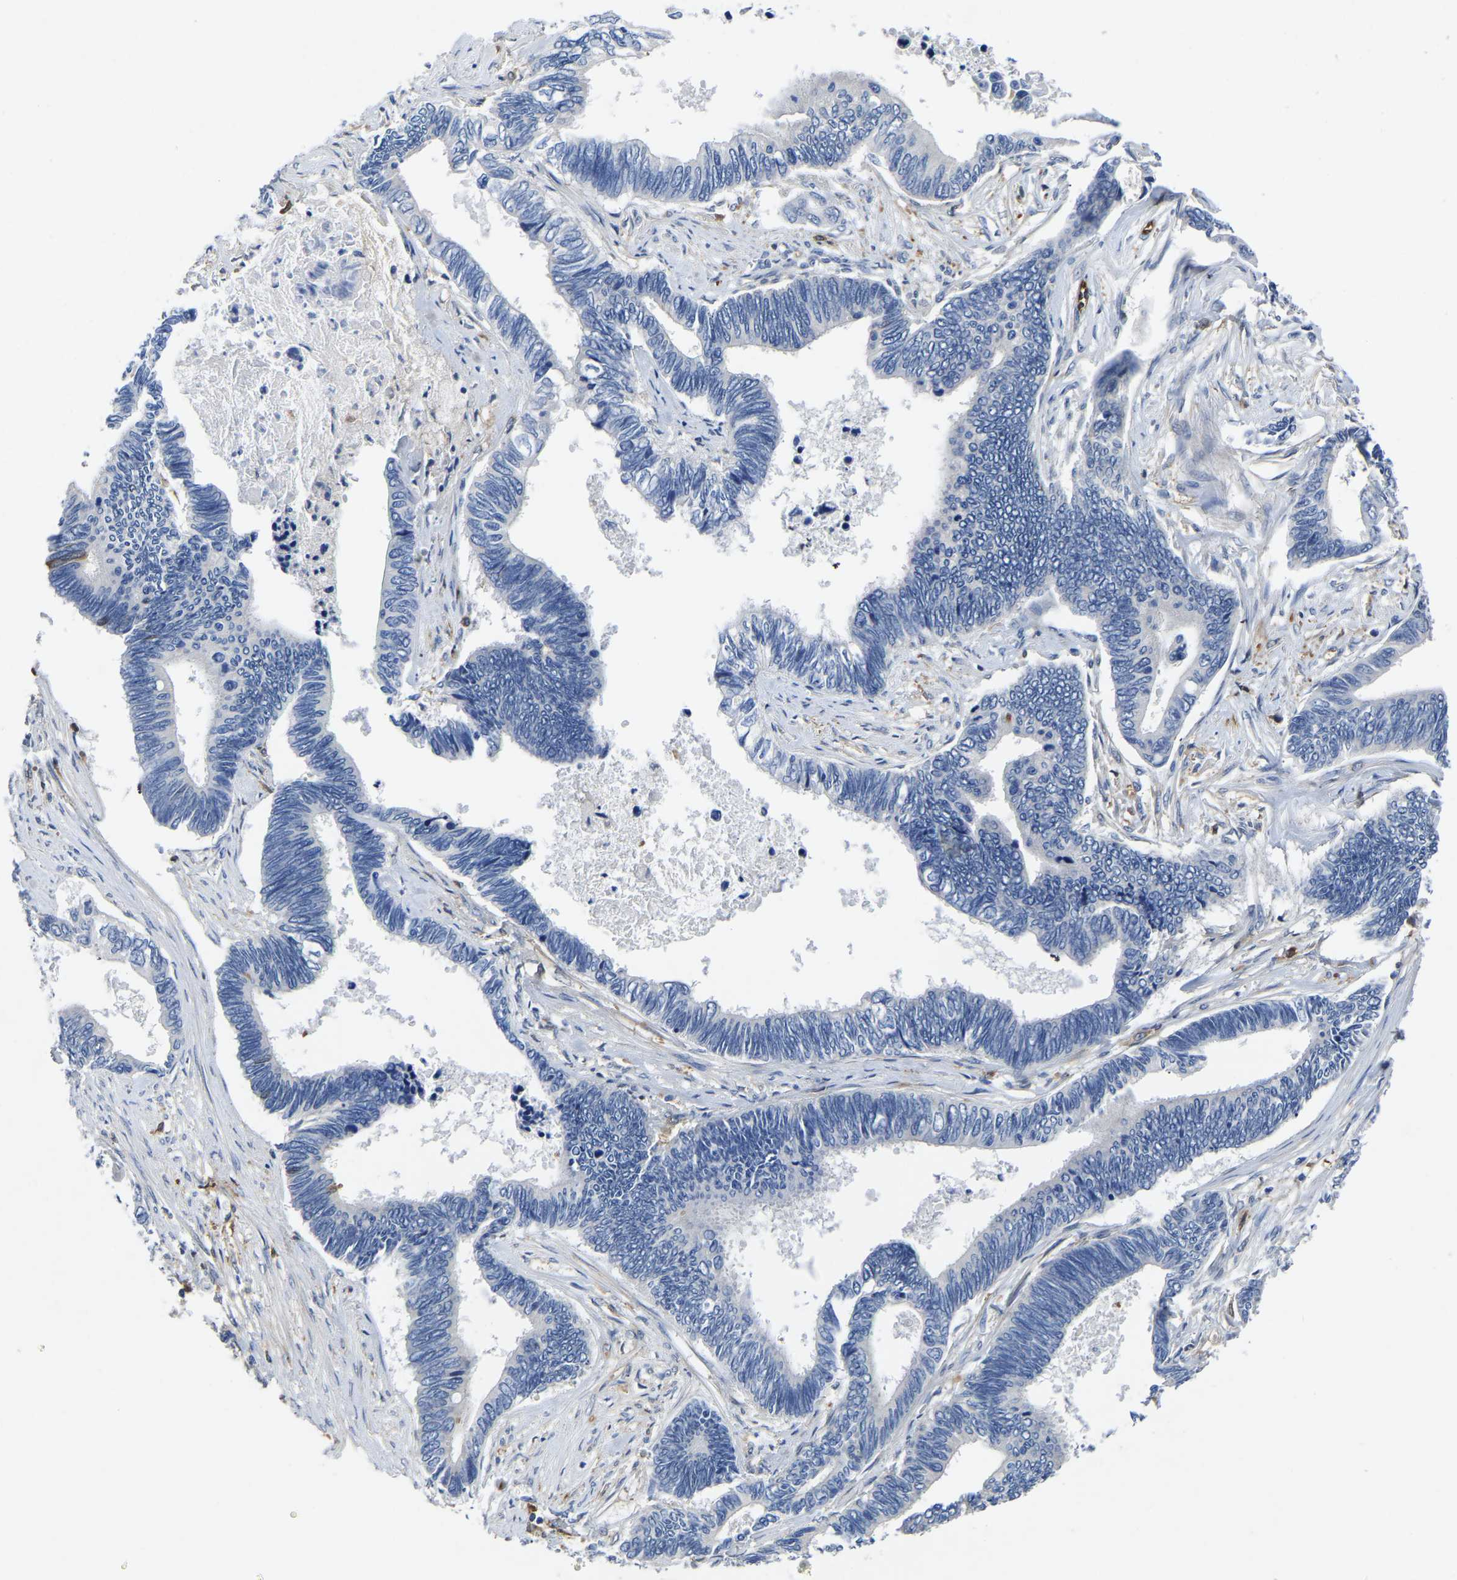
{"staining": {"intensity": "negative", "quantity": "none", "location": "none"}, "tissue": "pancreatic cancer", "cell_type": "Tumor cells", "image_type": "cancer", "snomed": [{"axis": "morphology", "description": "Adenocarcinoma, NOS"}, {"axis": "topography", "description": "Pancreas"}], "caption": "Human pancreatic adenocarcinoma stained for a protein using immunohistochemistry (IHC) displays no positivity in tumor cells.", "gene": "ATG2B", "patient": {"sex": "female", "age": 70}}